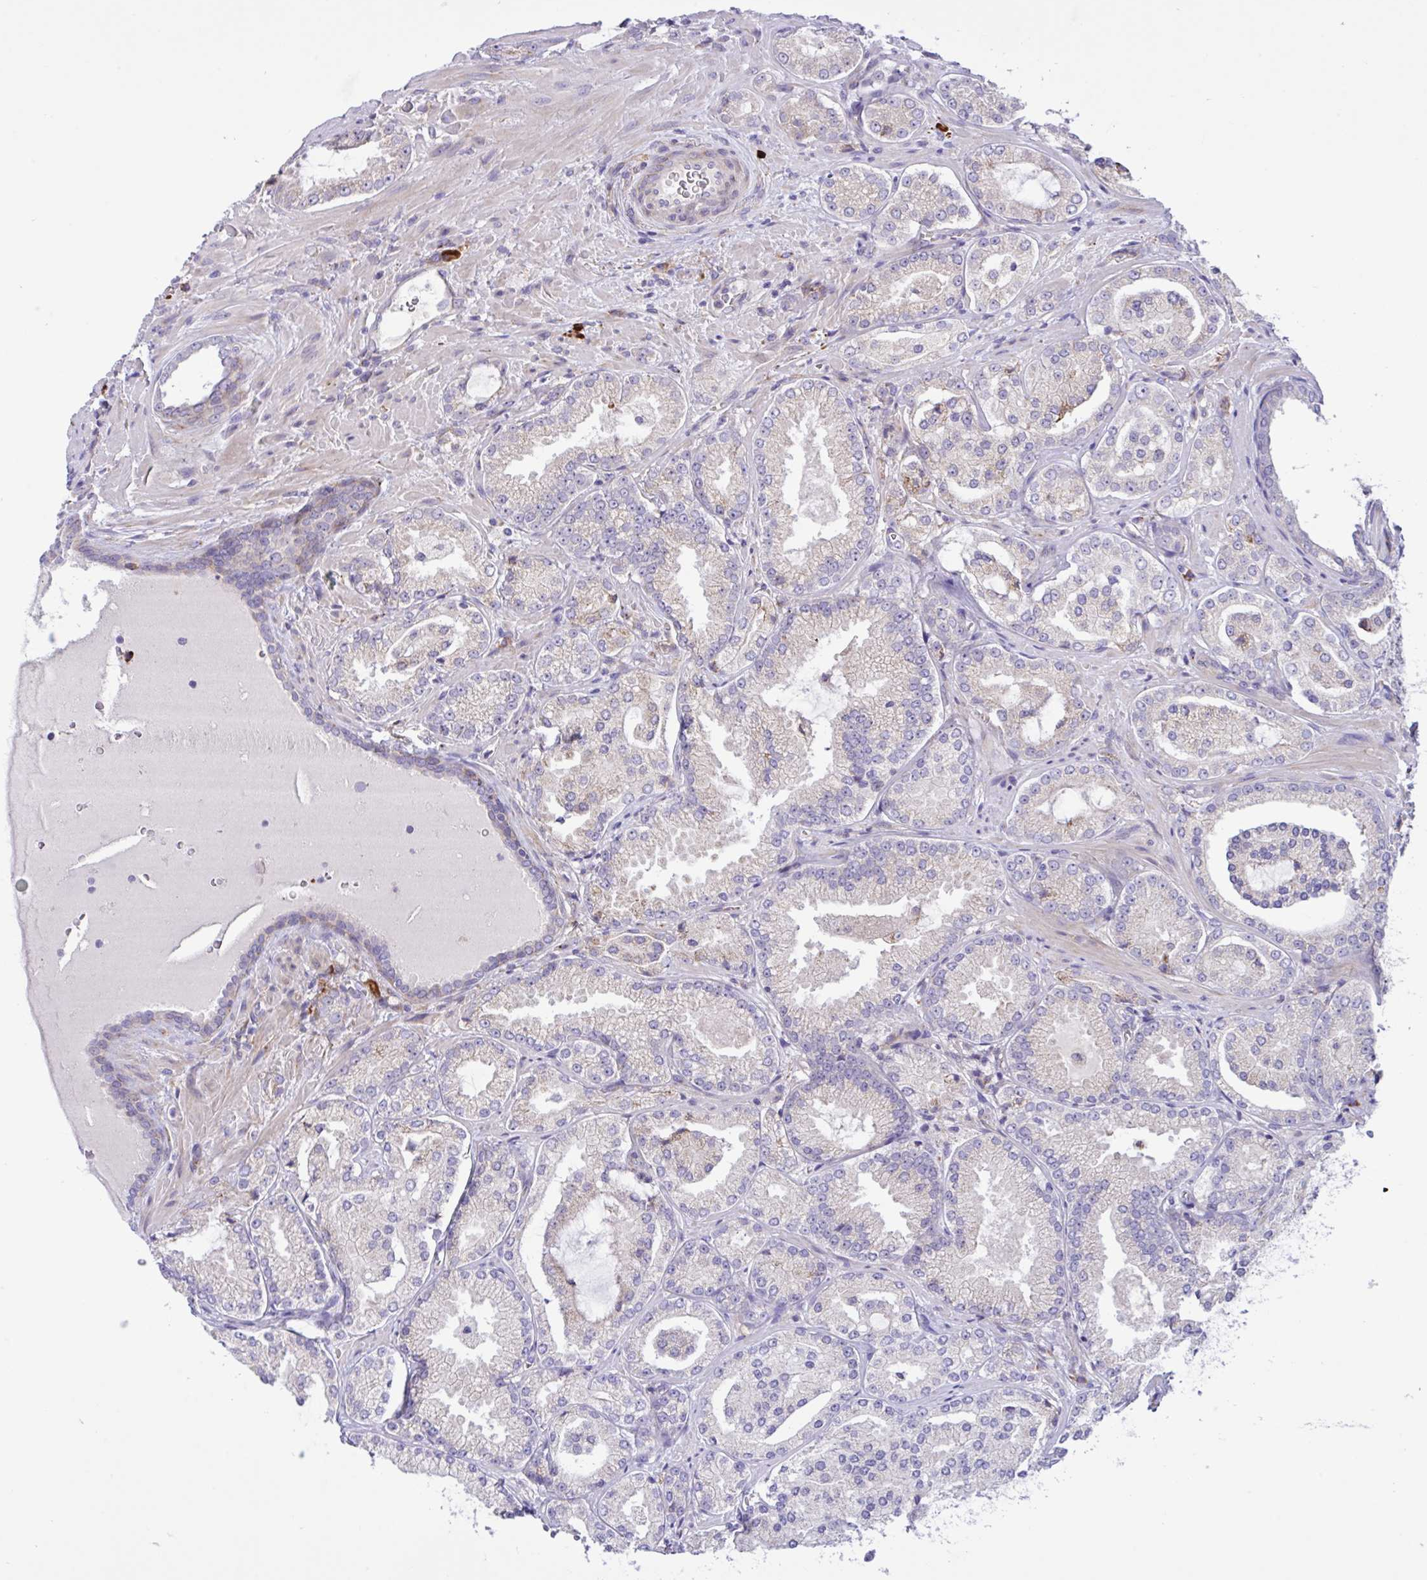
{"staining": {"intensity": "negative", "quantity": "none", "location": "none"}, "tissue": "prostate cancer", "cell_type": "Tumor cells", "image_type": "cancer", "snomed": [{"axis": "morphology", "description": "Adenocarcinoma, High grade"}, {"axis": "topography", "description": "Prostate"}], "caption": "The histopathology image demonstrates no significant expression in tumor cells of prostate cancer. Nuclei are stained in blue.", "gene": "DSC3", "patient": {"sex": "male", "age": 73}}